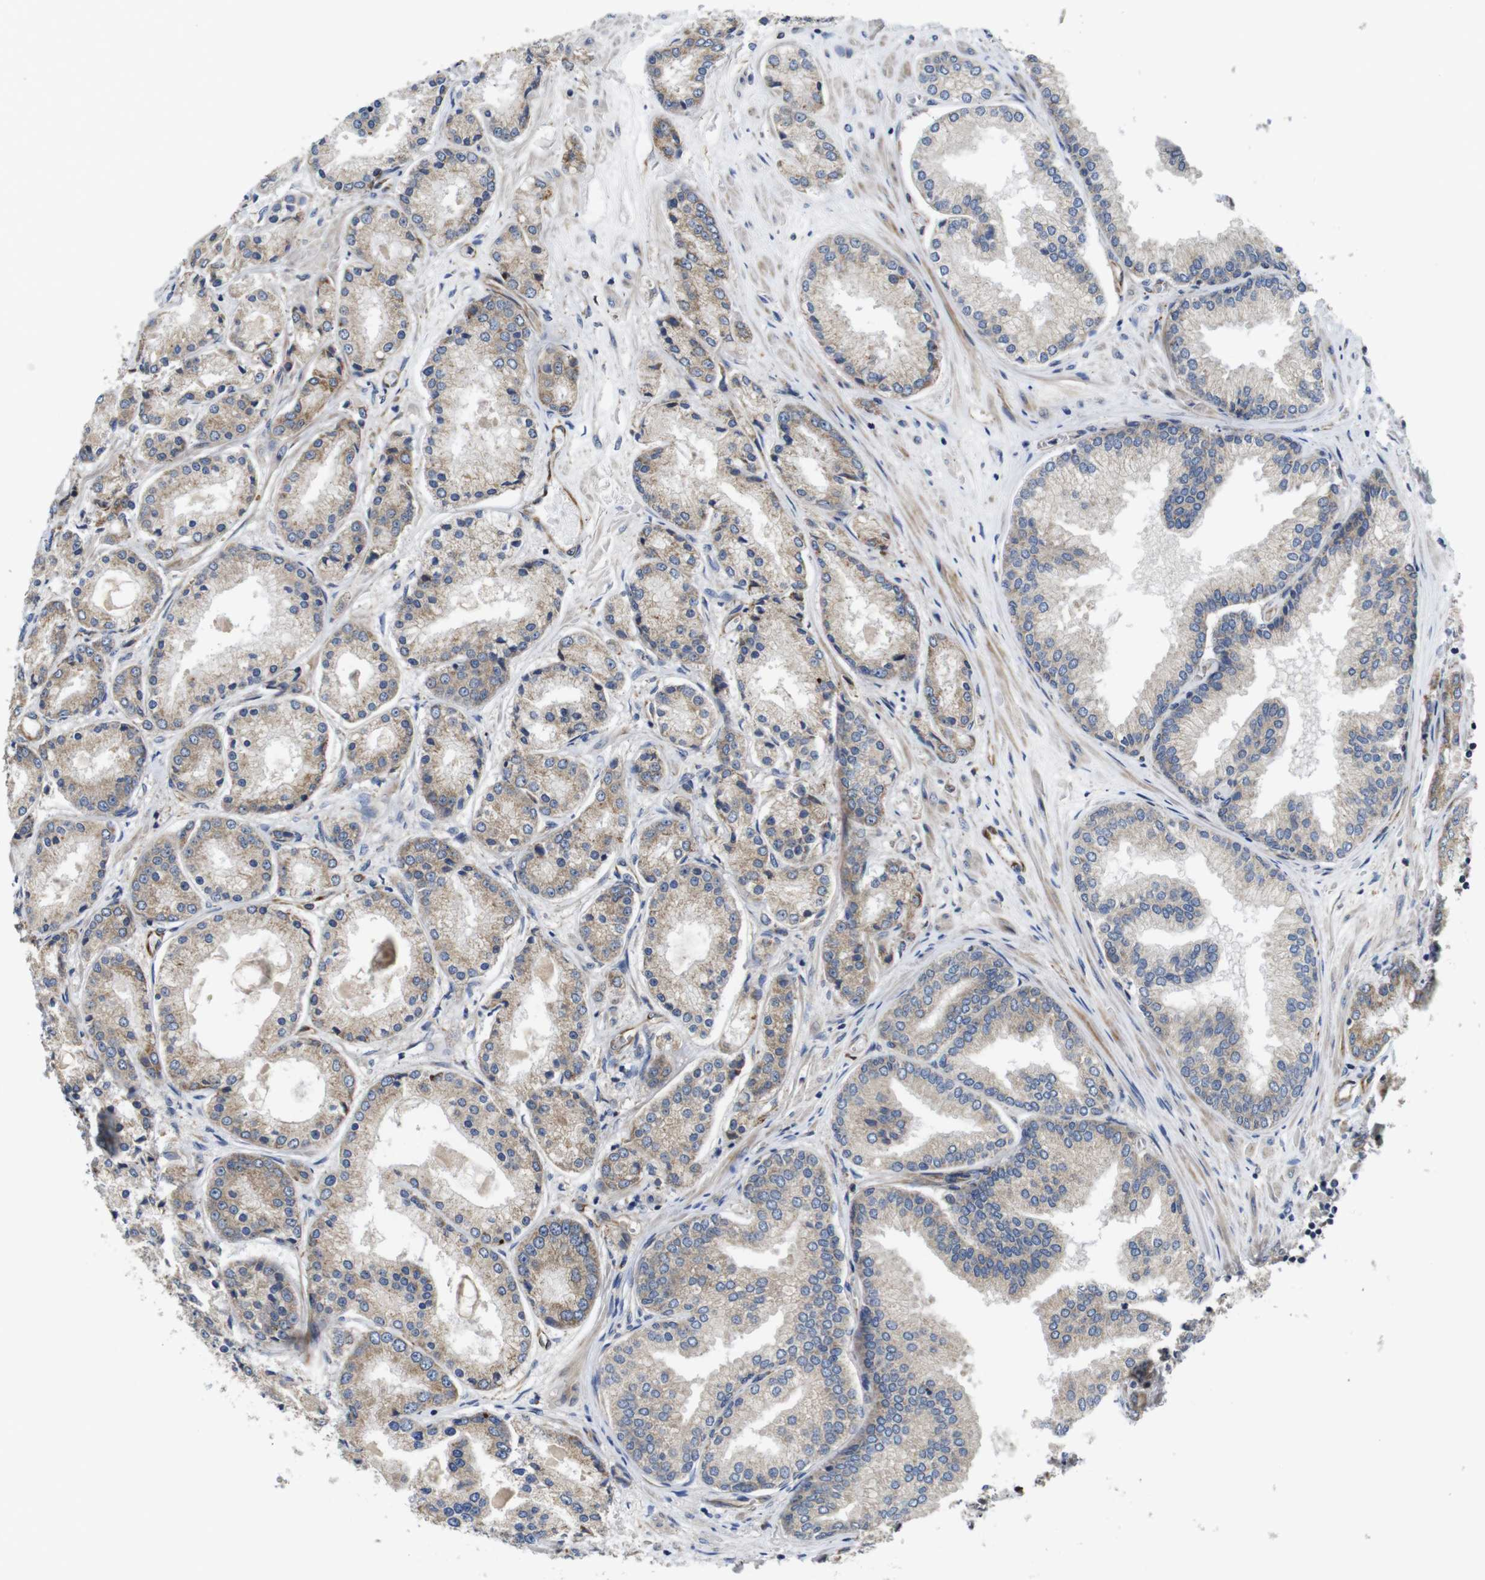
{"staining": {"intensity": "weak", "quantity": ">75%", "location": "cytoplasmic/membranous"}, "tissue": "prostate cancer", "cell_type": "Tumor cells", "image_type": "cancer", "snomed": [{"axis": "morphology", "description": "Adenocarcinoma, High grade"}, {"axis": "topography", "description": "Prostate"}], "caption": "Prostate cancer was stained to show a protein in brown. There is low levels of weak cytoplasmic/membranous positivity in approximately >75% of tumor cells.", "gene": "POMK", "patient": {"sex": "male", "age": 59}}